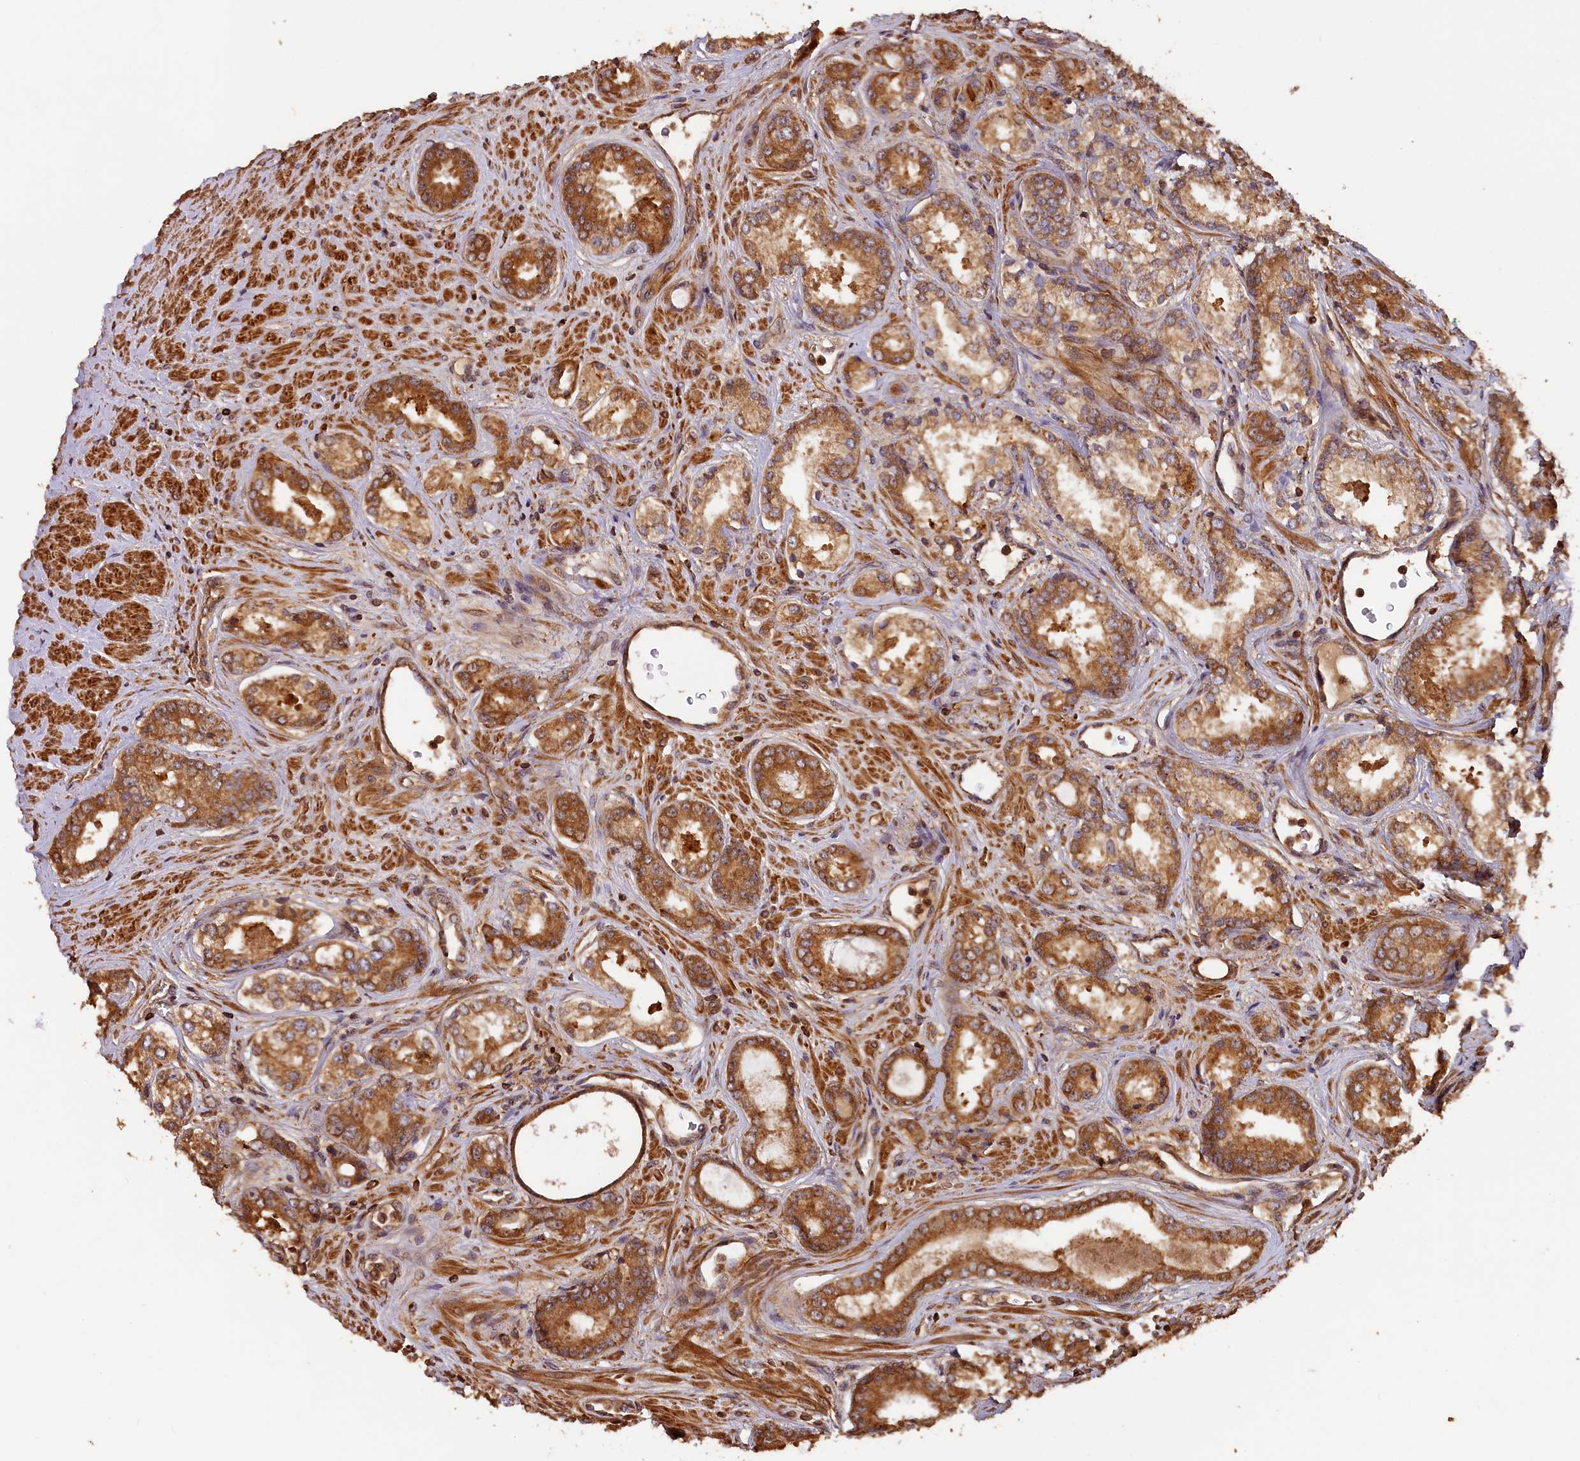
{"staining": {"intensity": "moderate", "quantity": ">75%", "location": "cytoplasmic/membranous"}, "tissue": "prostate cancer", "cell_type": "Tumor cells", "image_type": "cancer", "snomed": [{"axis": "morphology", "description": "Adenocarcinoma, Low grade"}, {"axis": "topography", "description": "Prostate"}], "caption": "Protein staining of adenocarcinoma (low-grade) (prostate) tissue displays moderate cytoplasmic/membranous positivity in about >75% of tumor cells.", "gene": "HMOX2", "patient": {"sex": "male", "age": 68}}